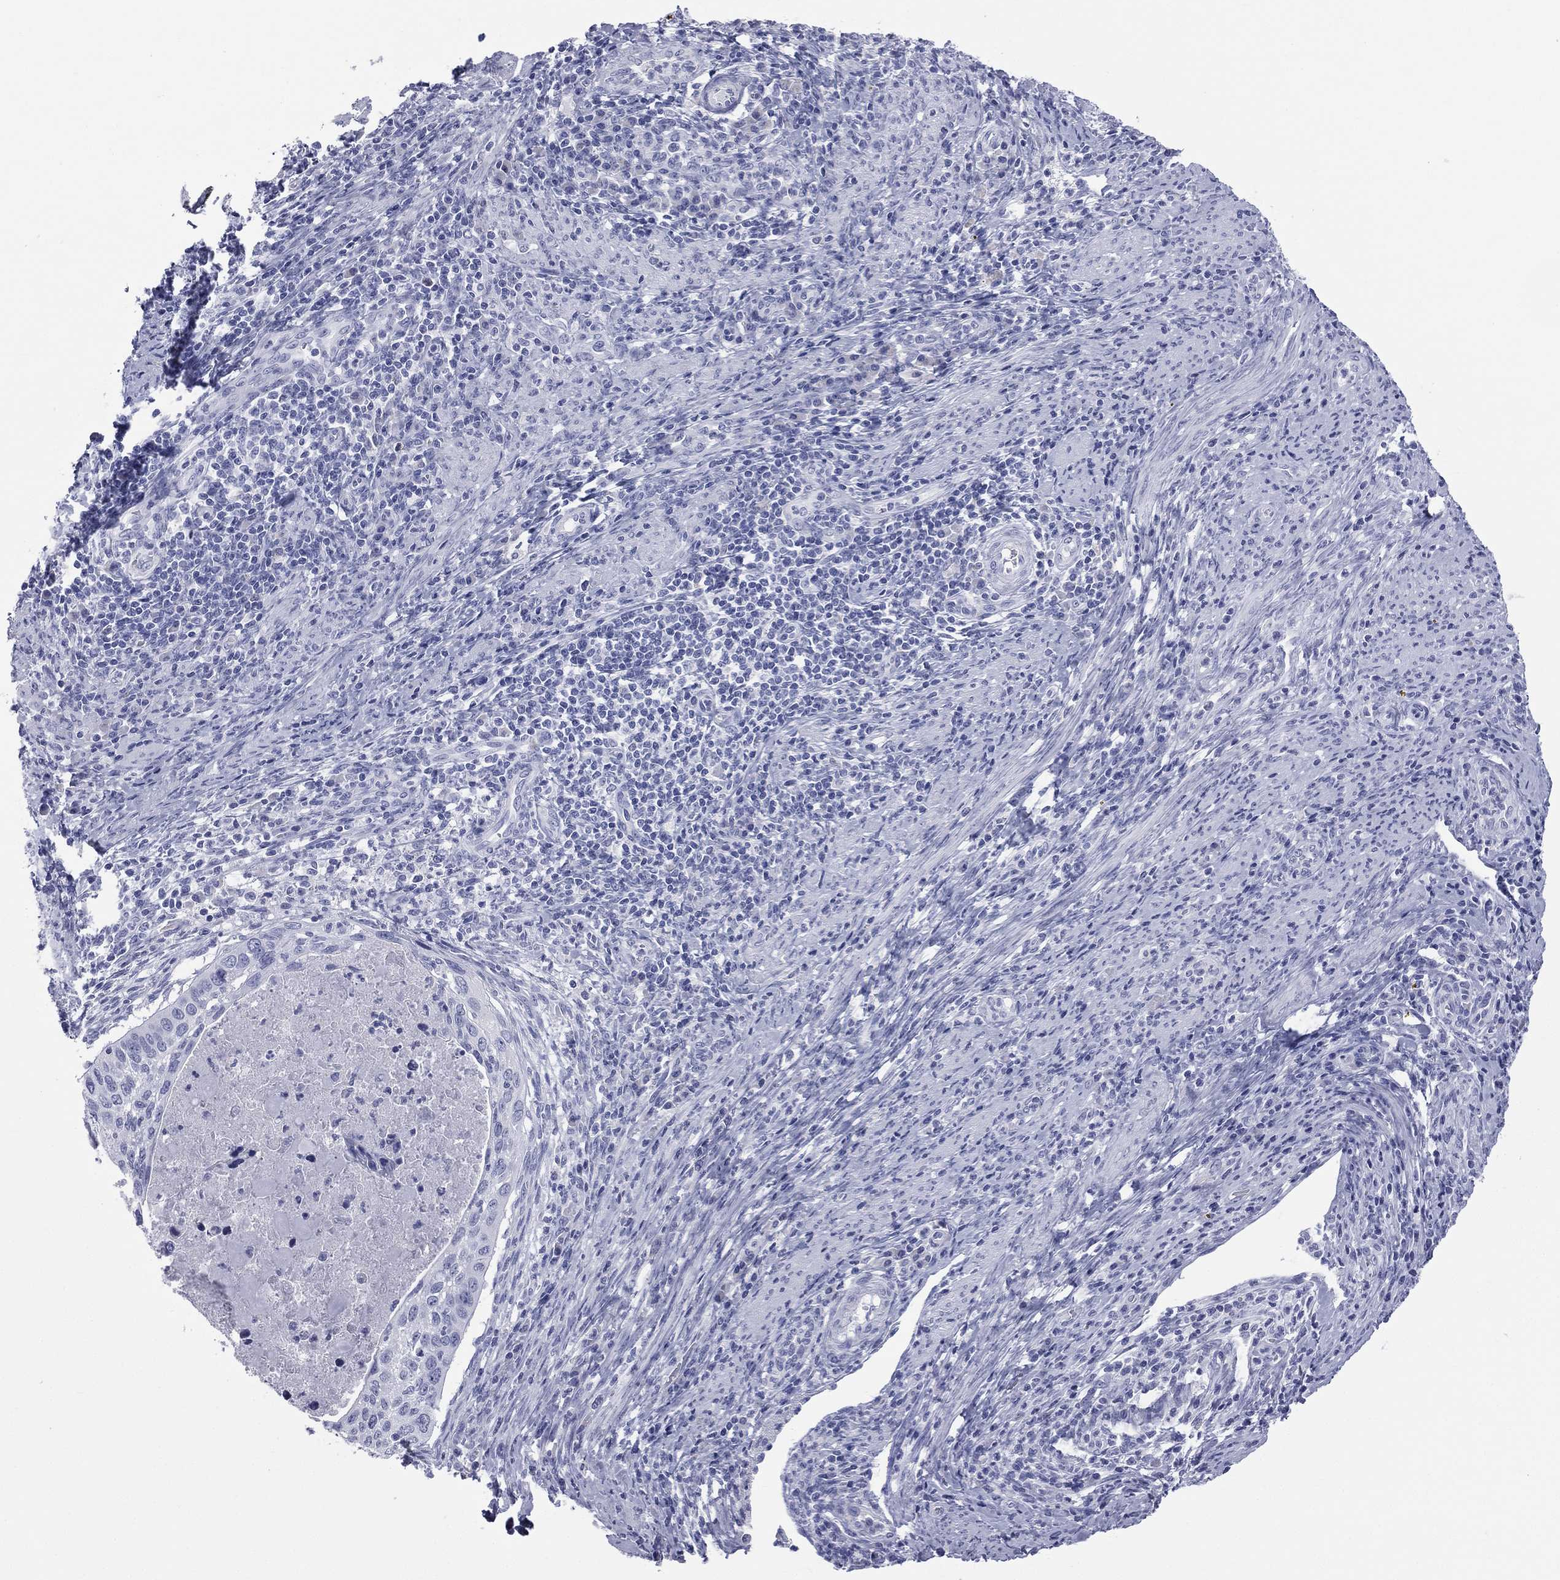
{"staining": {"intensity": "negative", "quantity": "none", "location": "none"}, "tissue": "cervical cancer", "cell_type": "Tumor cells", "image_type": "cancer", "snomed": [{"axis": "morphology", "description": "Squamous cell carcinoma, NOS"}, {"axis": "topography", "description": "Cervix"}], "caption": "Cervical squamous cell carcinoma was stained to show a protein in brown. There is no significant expression in tumor cells. Nuclei are stained in blue.", "gene": "MLN", "patient": {"sex": "female", "age": 26}}